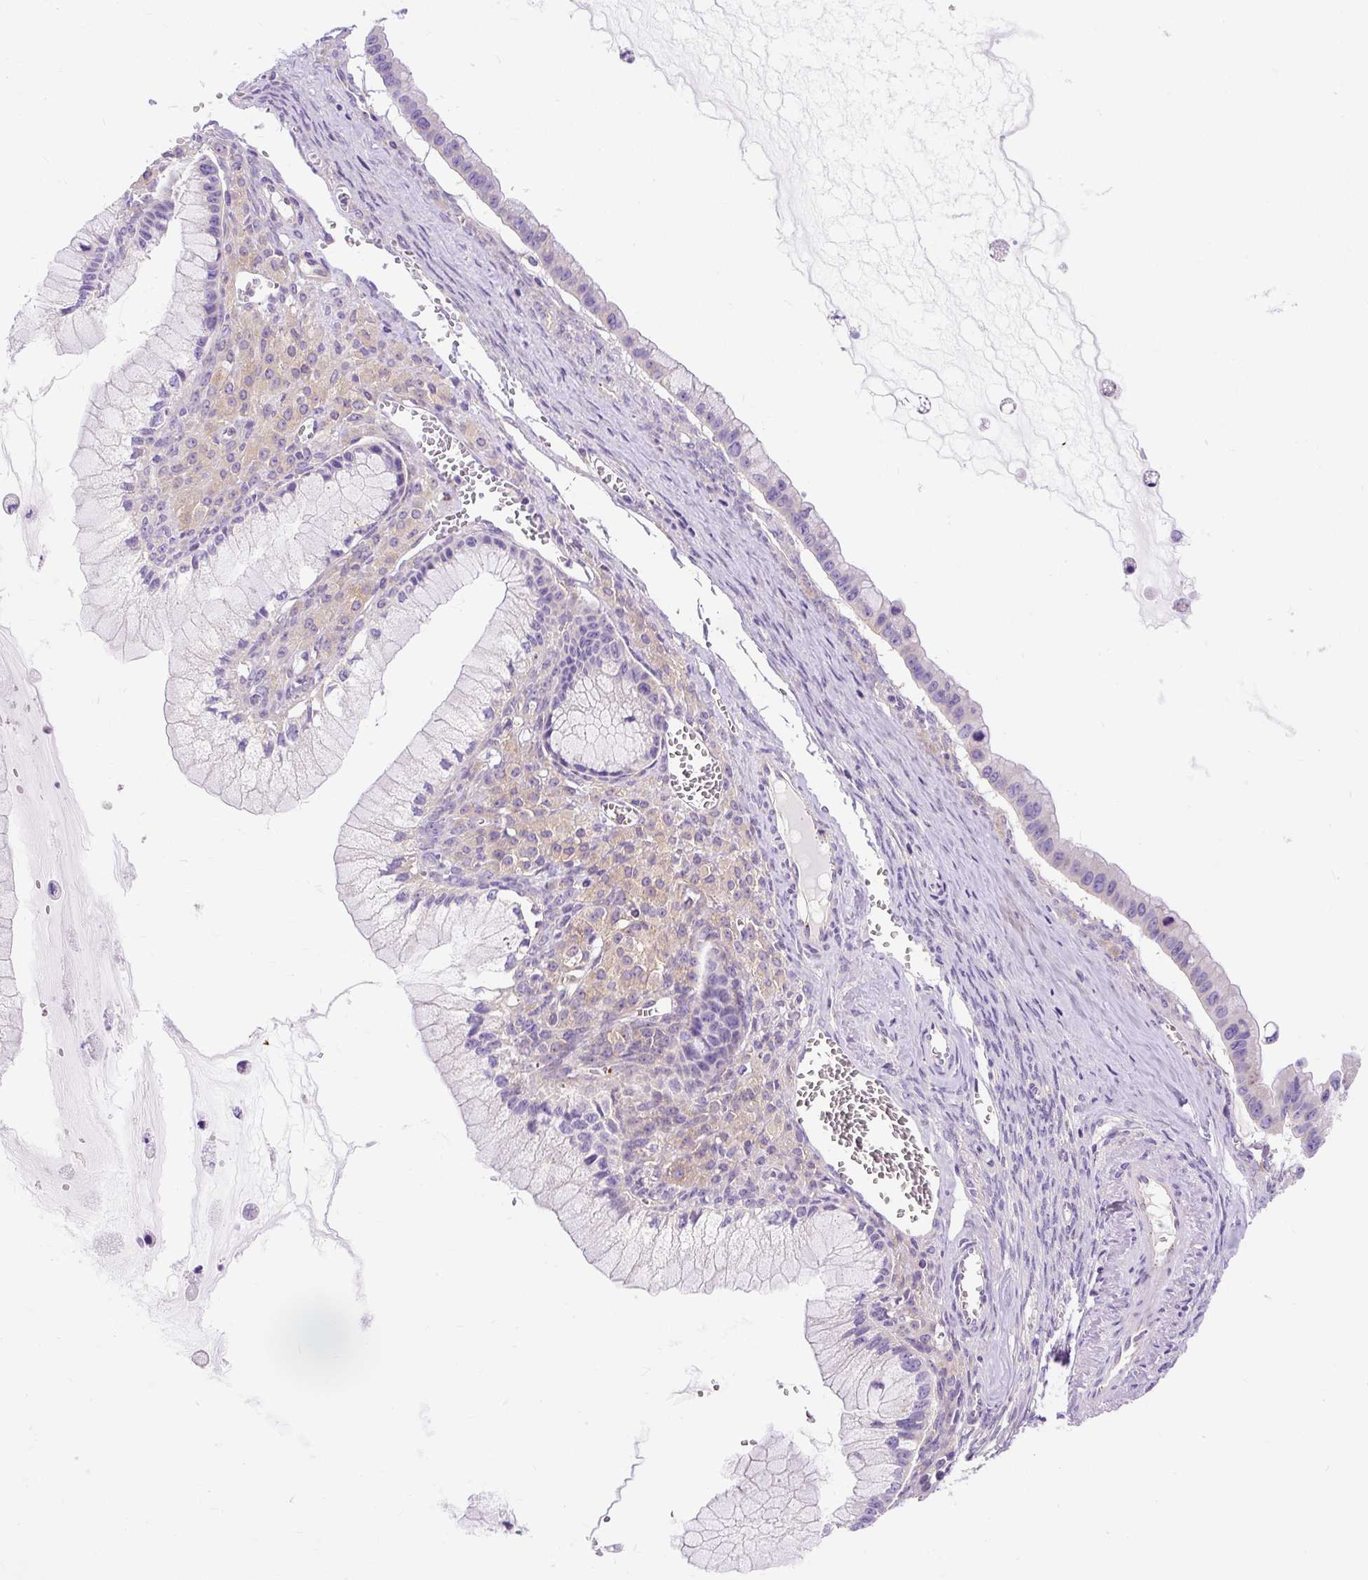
{"staining": {"intensity": "negative", "quantity": "none", "location": "none"}, "tissue": "ovarian cancer", "cell_type": "Tumor cells", "image_type": "cancer", "snomed": [{"axis": "morphology", "description": "Cystadenocarcinoma, mucinous, NOS"}, {"axis": "topography", "description": "Ovary"}], "caption": "Protein analysis of mucinous cystadenocarcinoma (ovarian) exhibits no significant staining in tumor cells. (DAB (3,3'-diaminobenzidine) immunohistochemistry (IHC), high magnification).", "gene": "OR4K15", "patient": {"sex": "female", "age": 59}}